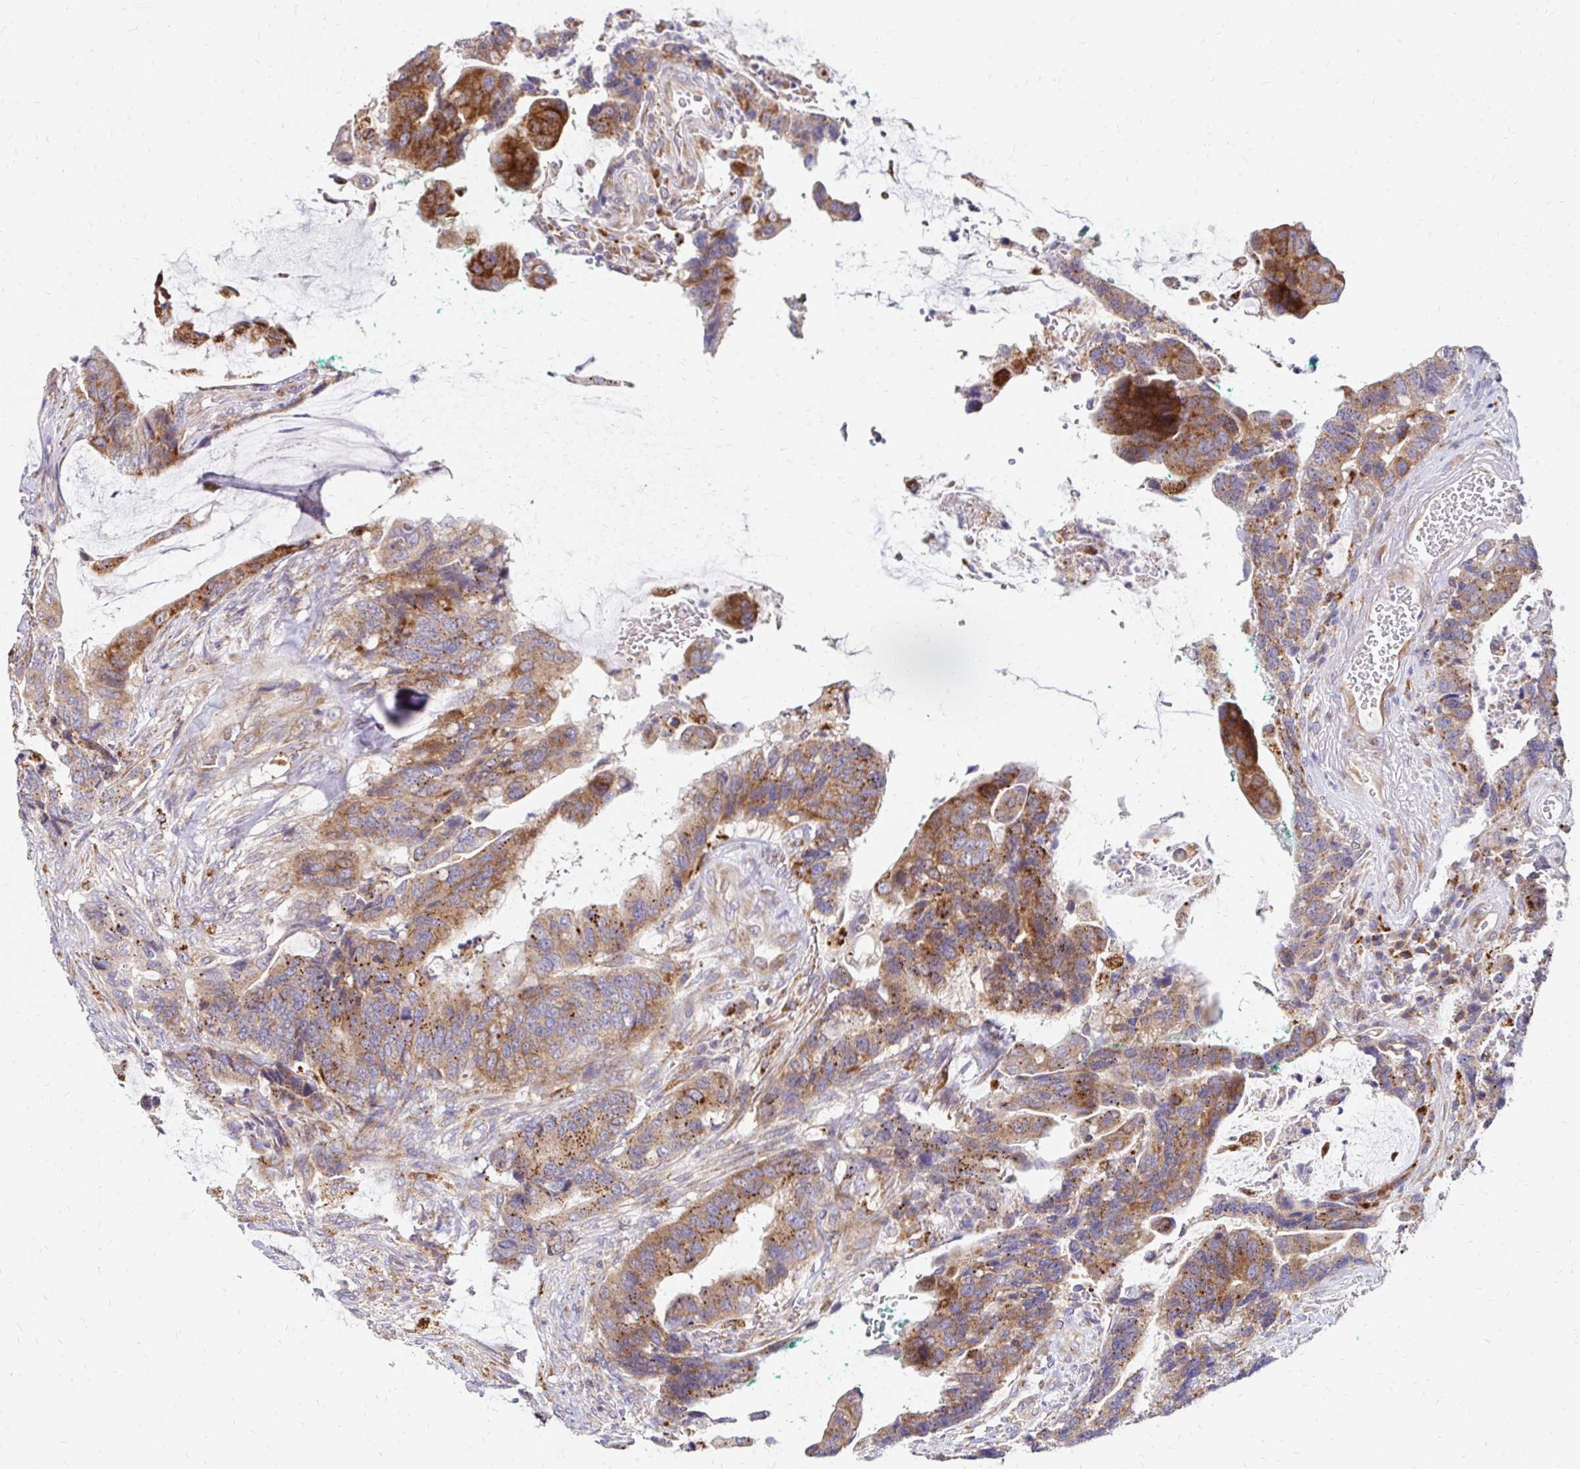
{"staining": {"intensity": "moderate", "quantity": ">75%", "location": "cytoplasmic/membranous"}, "tissue": "colorectal cancer", "cell_type": "Tumor cells", "image_type": "cancer", "snomed": [{"axis": "morphology", "description": "Adenocarcinoma, NOS"}, {"axis": "topography", "description": "Rectum"}], "caption": "Immunohistochemistry (IHC) micrograph of neoplastic tissue: adenocarcinoma (colorectal) stained using immunohistochemistry demonstrates medium levels of moderate protein expression localized specifically in the cytoplasmic/membranous of tumor cells, appearing as a cytoplasmic/membranous brown color.", "gene": "IDUA", "patient": {"sex": "female", "age": 59}}